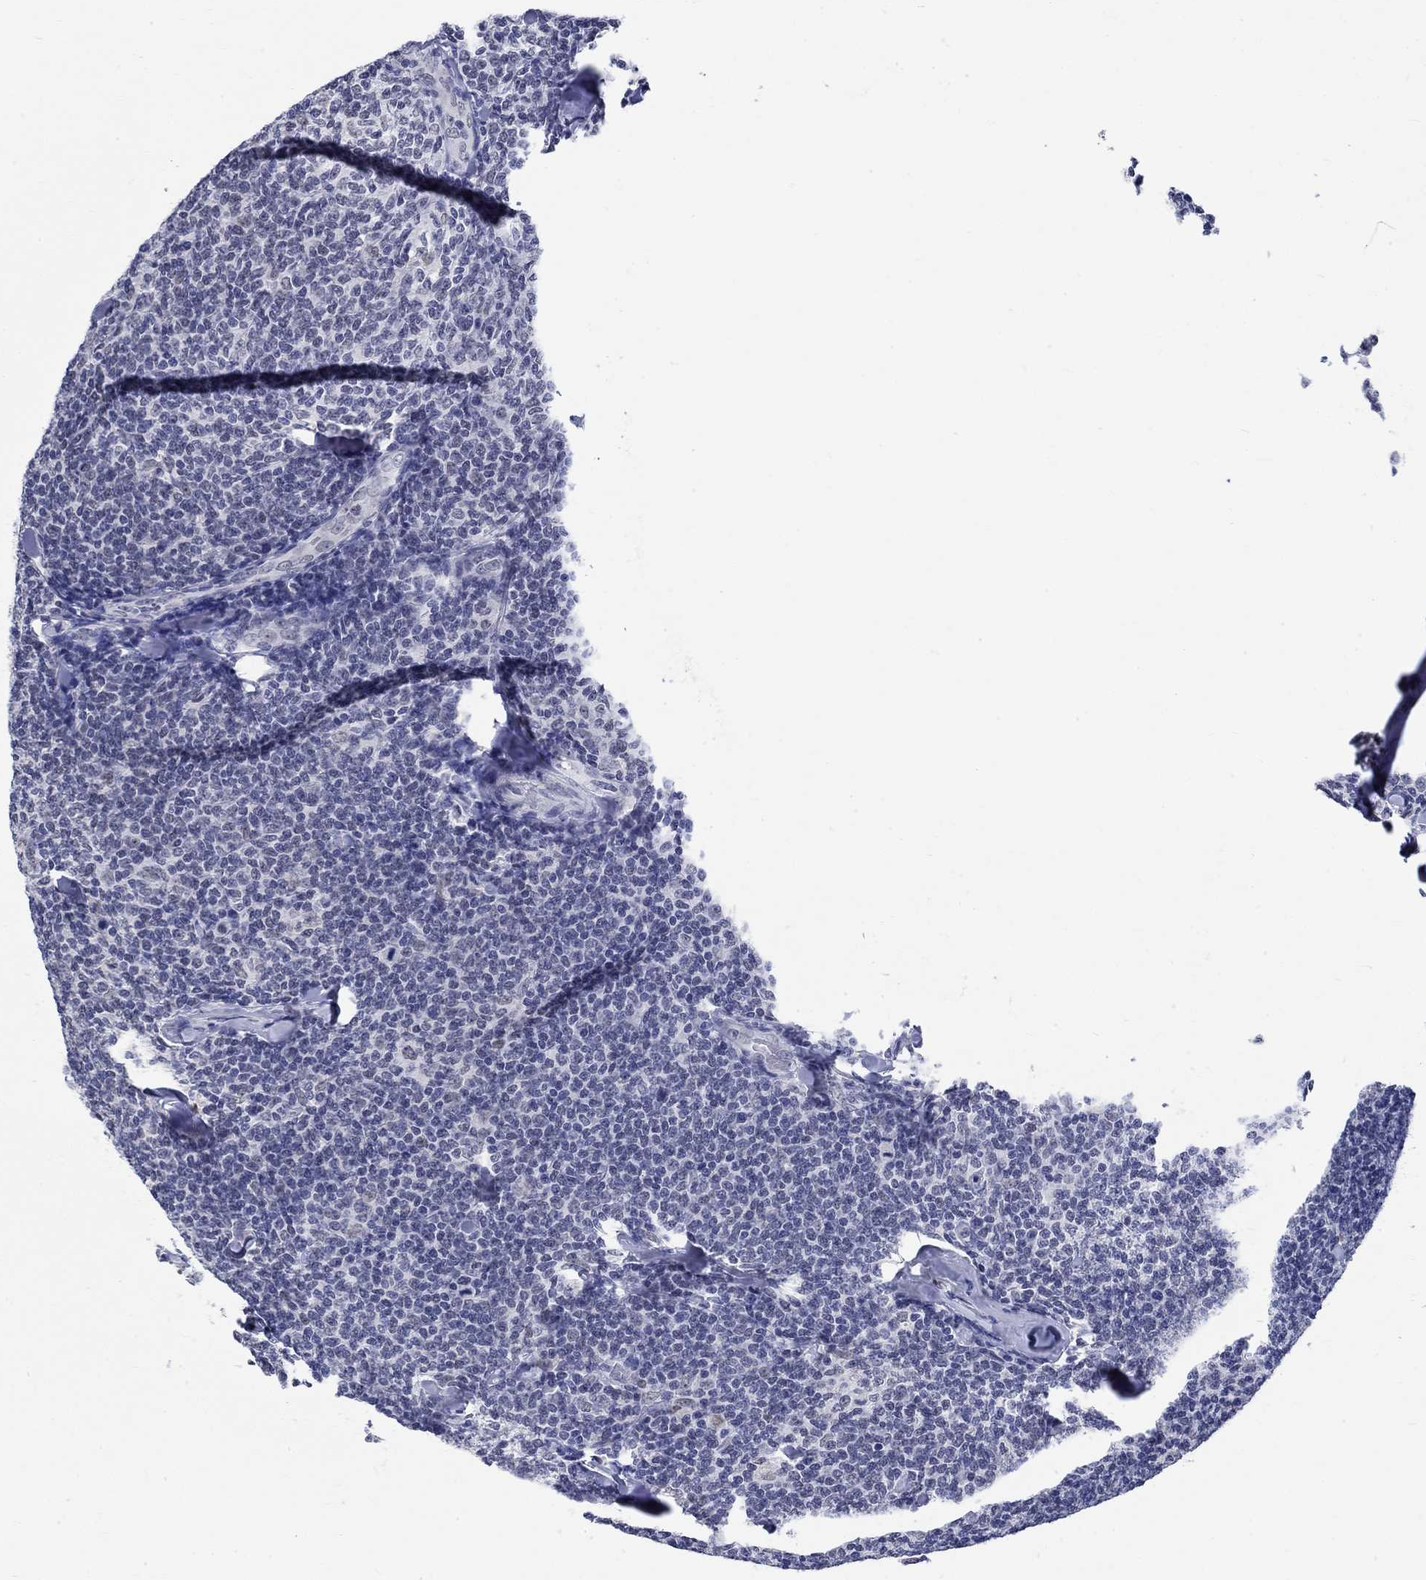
{"staining": {"intensity": "negative", "quantity": "none", "location": "none"}, "tissue": "lymphoma", "cell_type": "Tumor cells", "image_type": "cancer", "snomed": [{"axis": "morphology", "description": "Malignant lymphoma, non-Hodgkin's type, Low grade"}, {"axis": "topography", "description": "Lymph node"}], "caption": "Photomicrograph shows no protein expression in tumor cells of low-grade malignant lymphoma, non-Hodgkin's type tissue. (IHC, brightfield microscopy, high magnification).", "gene": "ANKS1B", "patient": {"sex": "female", "age": 56}}